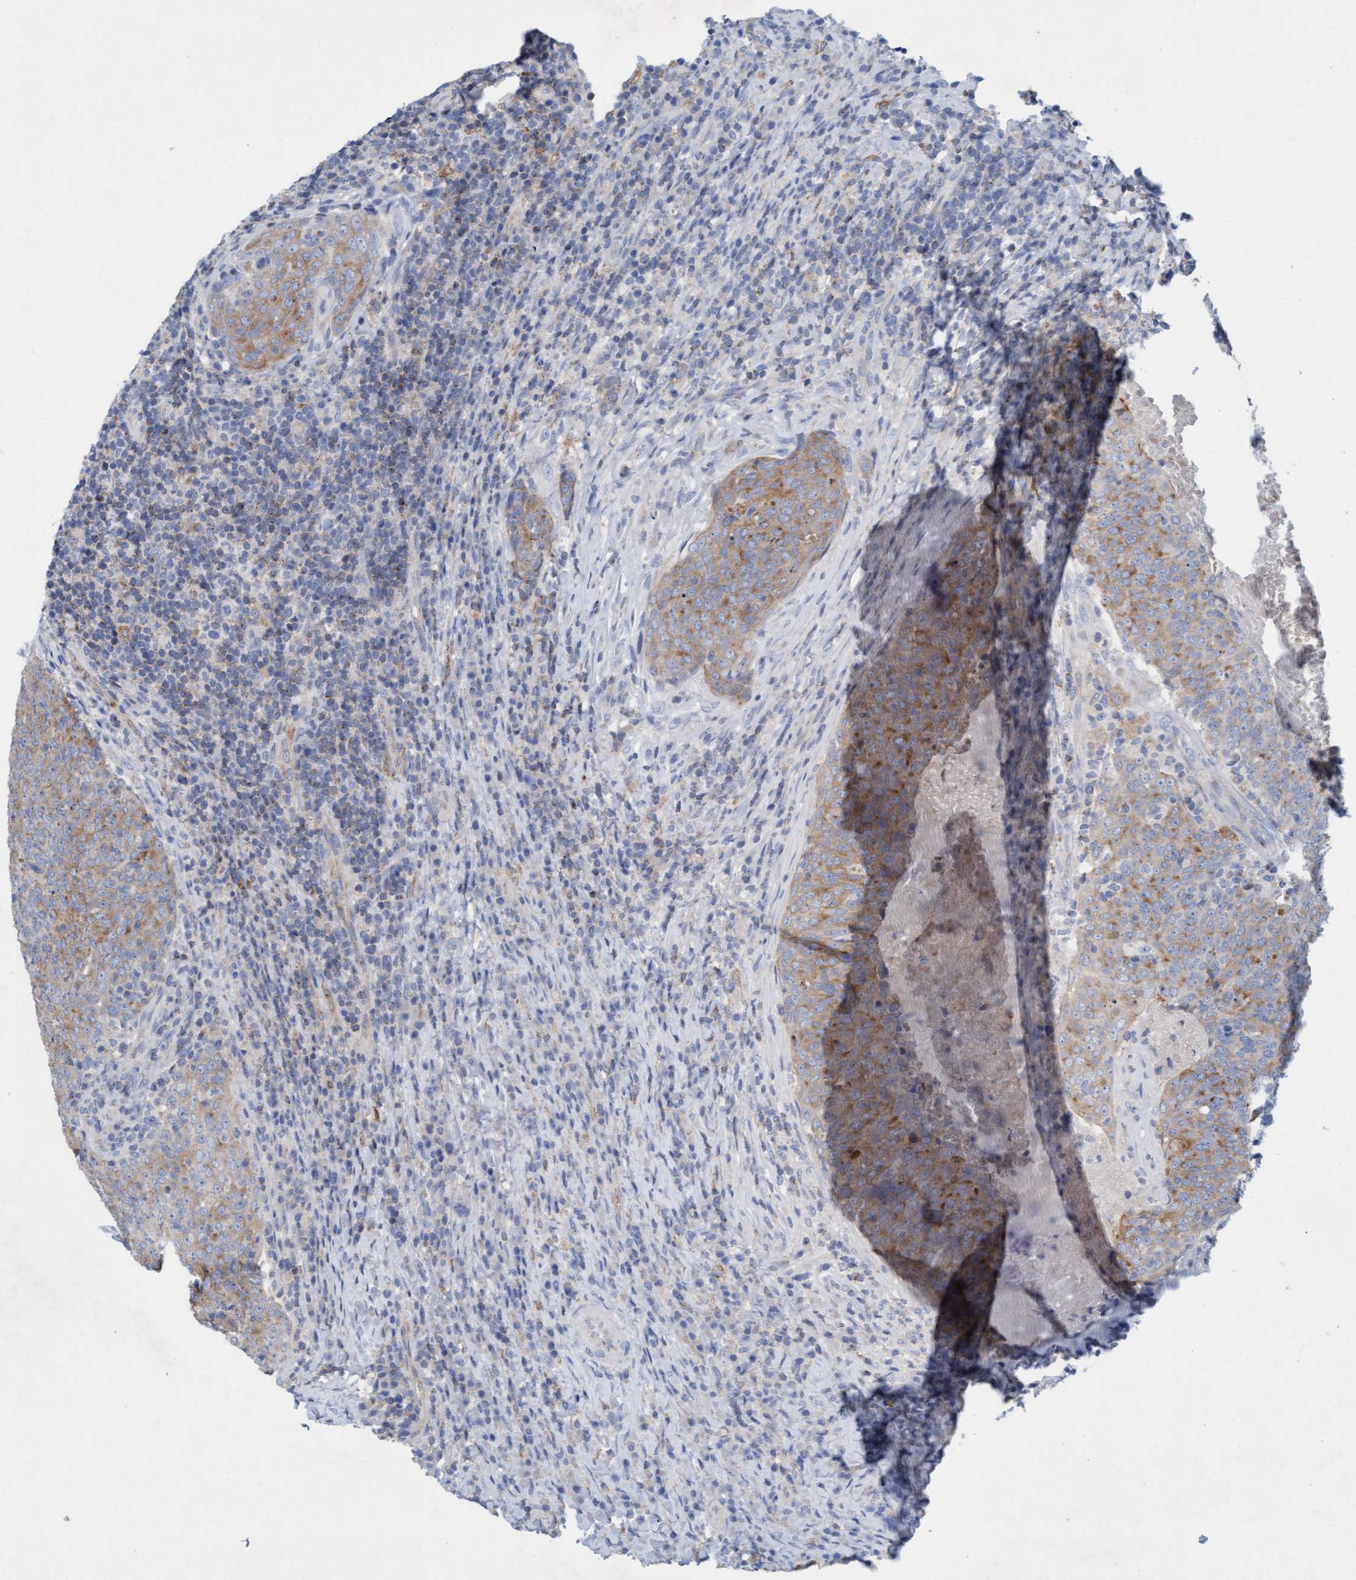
{"staining": {"intensity": "weak", "quantity": ">75%", "location": "cytoplasmic/membranous"}, "tissue": "head and neck cancer", "cell_type": "Tumor cells", "image_type": "cancer", "snomed": [{"axis": "morphology", "description": "Squamous cell carcinoma, NOS"}, {"axis": "morphology", "description": "Squamous cell carcinoma, metastatic, NOS"}, {"axis": "topography", "description": "Lymph node"}, {"axis": "topography", "description": "Head-Neck"}], "caption": "The photomicrograph demonstrates a brown stain indicating the presence of a protein in the cytoplasmic/membranous of tumor cells in metastatic squamous cell carcinoma (head and neck). (DAB = brown stain, brightfield microscopy at high magnification).", "gene": "SIGIRR", "patient": {"sex": "male", "age": 62}}